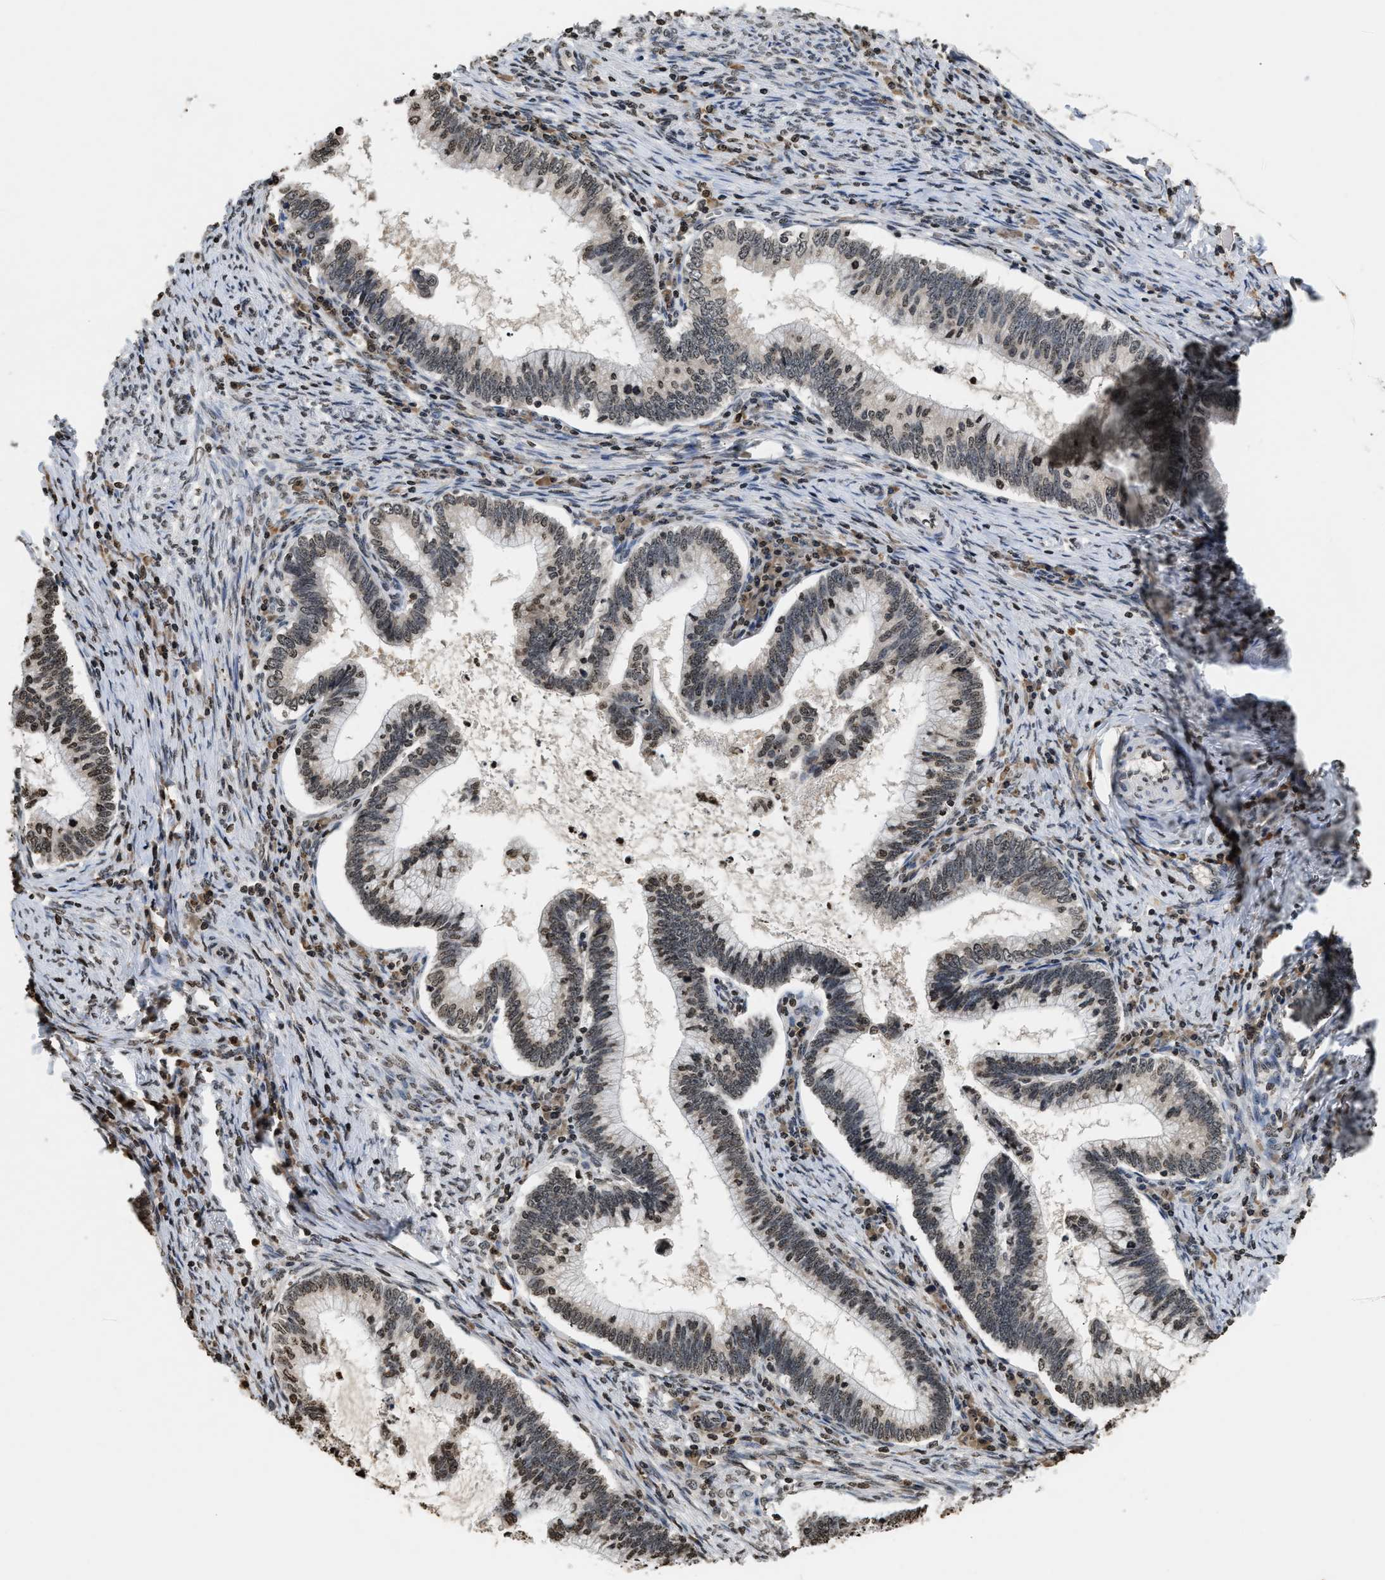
{"staining": {"intensity": "weak", "quantity": "25%-75%", "location": "nuclear"}, "tissue": "cervical cancer", "cell_type": "Tumor cells", "image_type": "cancer", "snomed": [{"axis": "morphology", "description": "Adenocarcinoma, NOS"}, {"axis": "topography", "description": "Cervix"}], "caption": "Human cervical cancer stained with a brown dye demonstrates weak nuclear positive staining in about 25%-75% of tumor cells.", "gene": "DNASE1L3", "patient": {"sex": "female", "age": 36}}